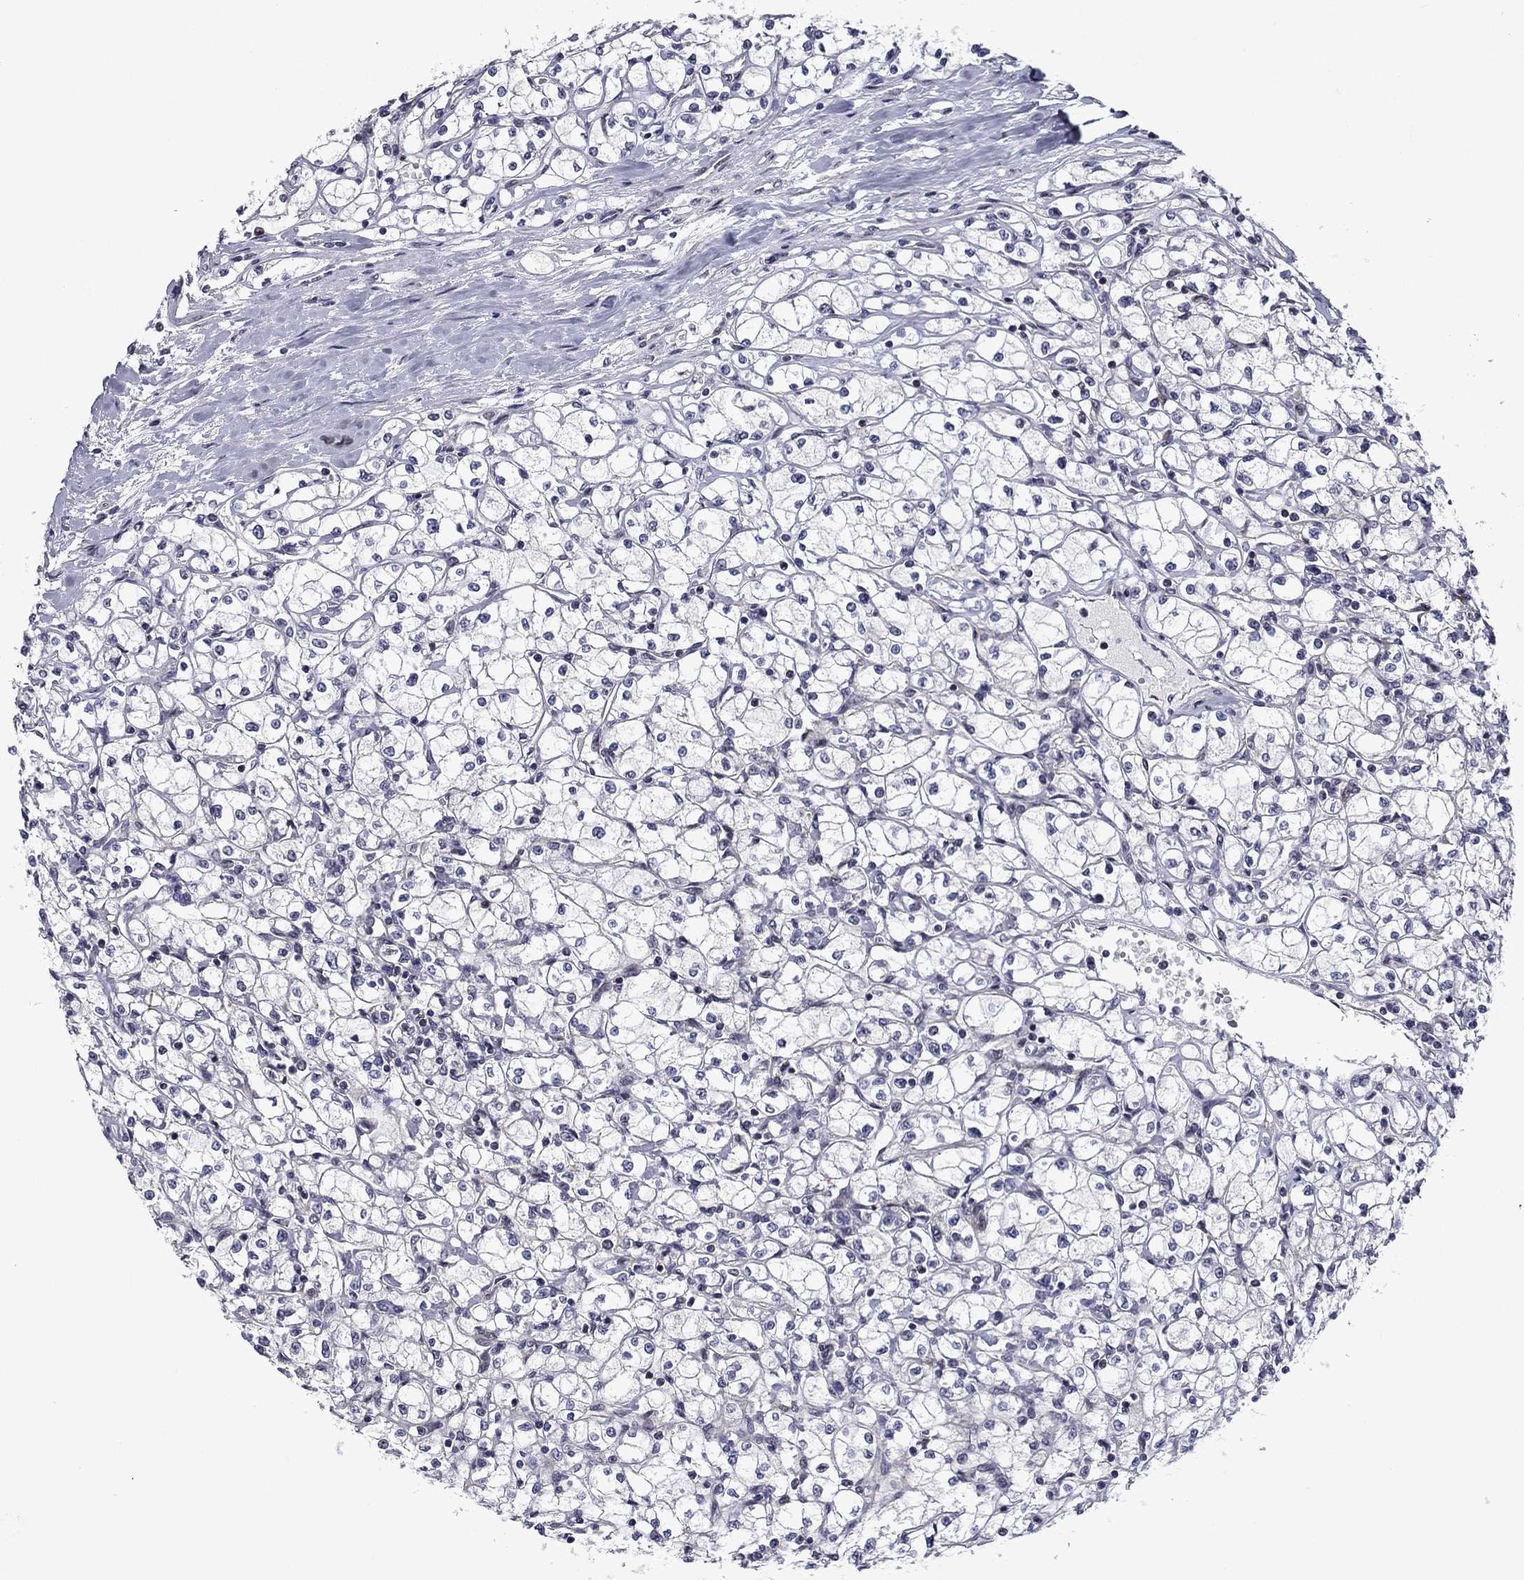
{"staining": {"intensity": "negative", "quantity": "none", "location": "none"}, "tissue": "renal cancer", "cell_type": "Tumor cells", "image_type": "cancer", "snomed": [{"axis": "morphology", "description": "Adenocarcinoma, NOS"}, {"axis": "topography", "description": "Kidney"}], "caption": "Immunohistochemistry (IHC) of renal cancer (adenocarcinoma) shows no expression in tumor cells.", "gene": "B3GAT1", "patient": {"sex": "male", "age": 67}}